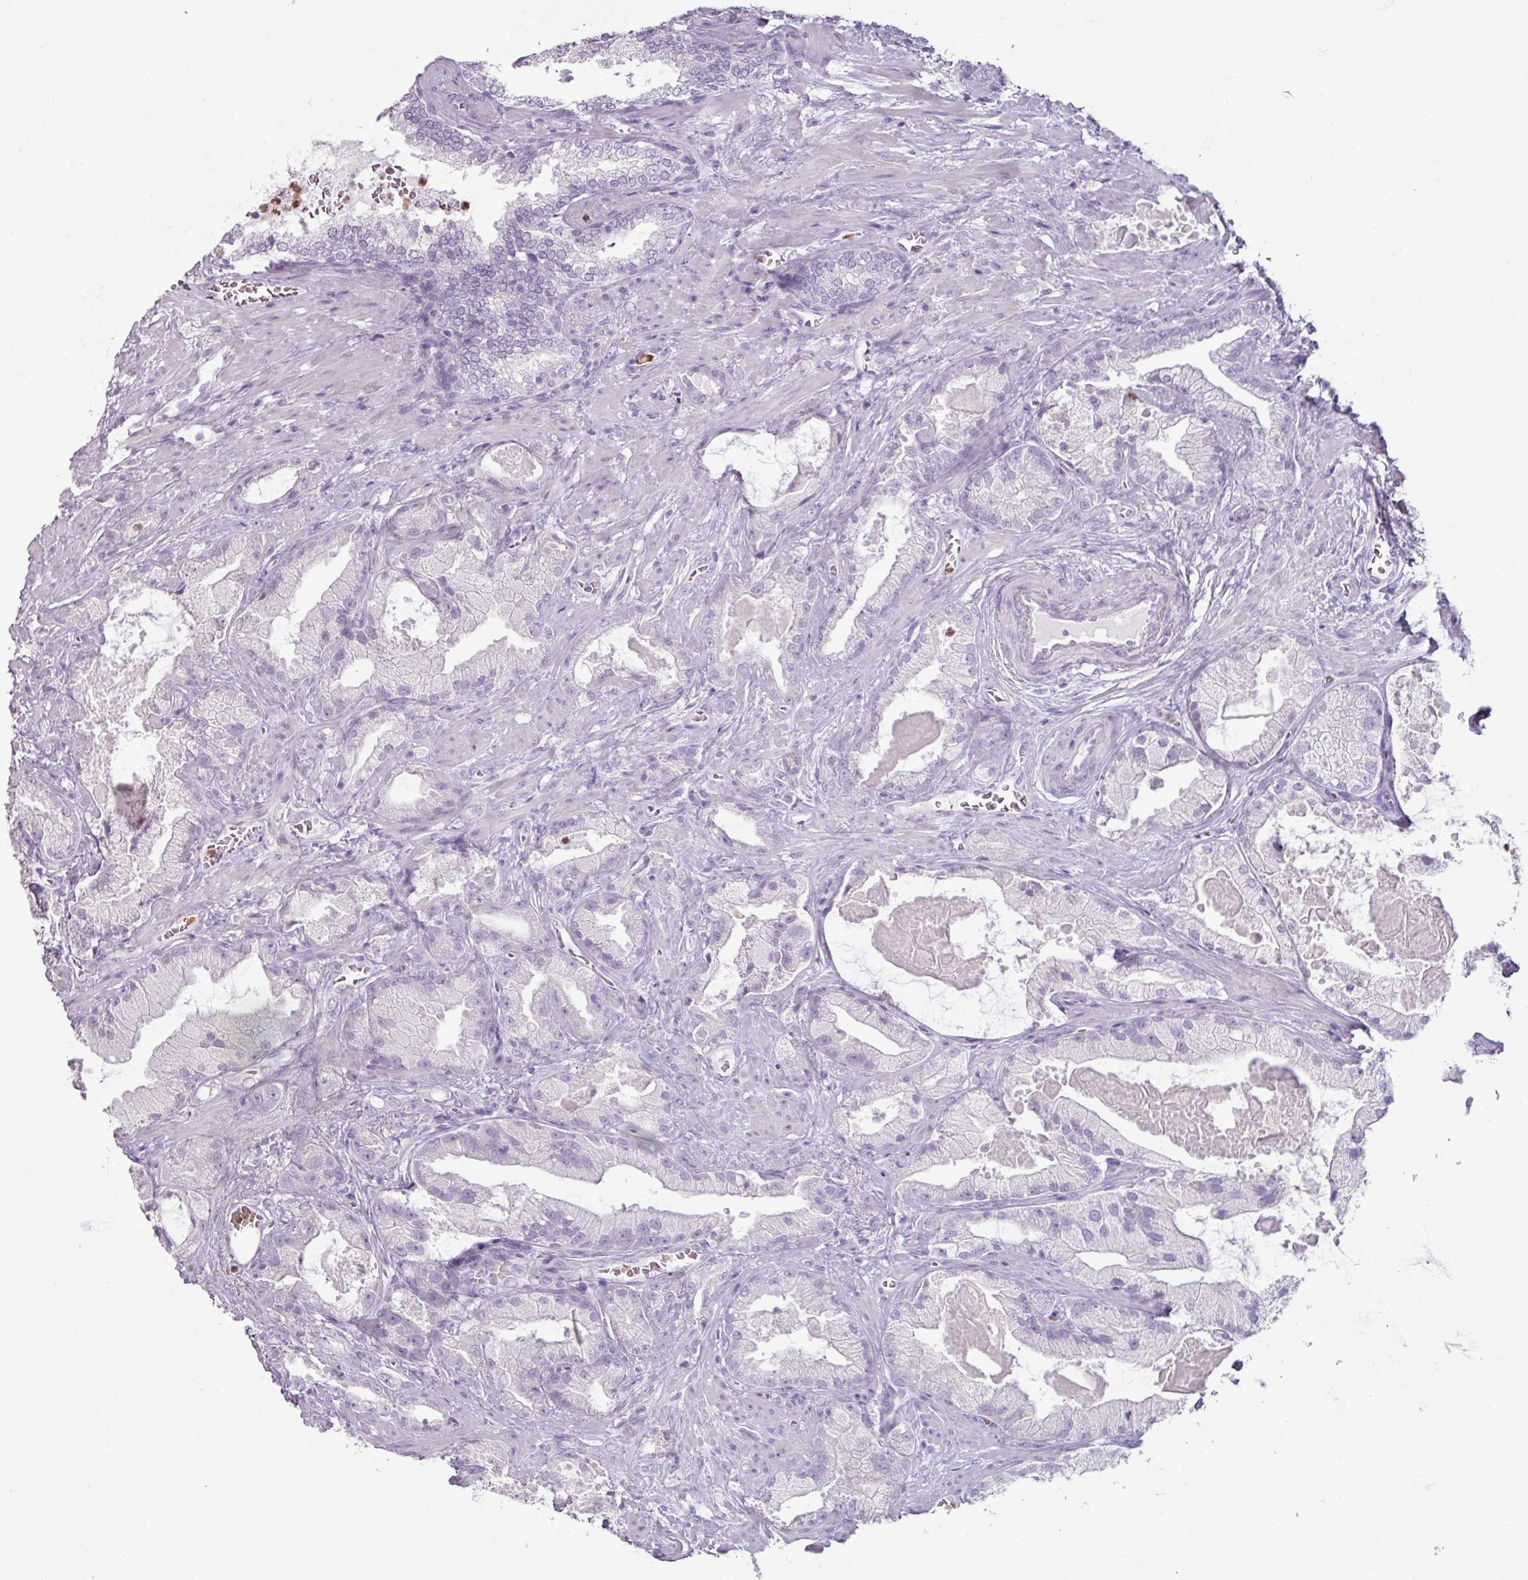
{"staining": {"intensity": "negative", "quantity": "none", "location": "none"}, "tissue": "prostate cancer", "cell_type": "Tumor cells", "image_type": "cancer", "snomed": [{"axis": "morphology", "description": "Adenocarcinoma, High grade"}, {"axis": "topography", "description": "Prostate"}], "caption": "Human prostate cancer stained for a protein using immunohistochemistry (IHC) exhibits no expression in tumor cells.", "gene": "ARG1", "patient": {"sex": "male", "age": 68}}